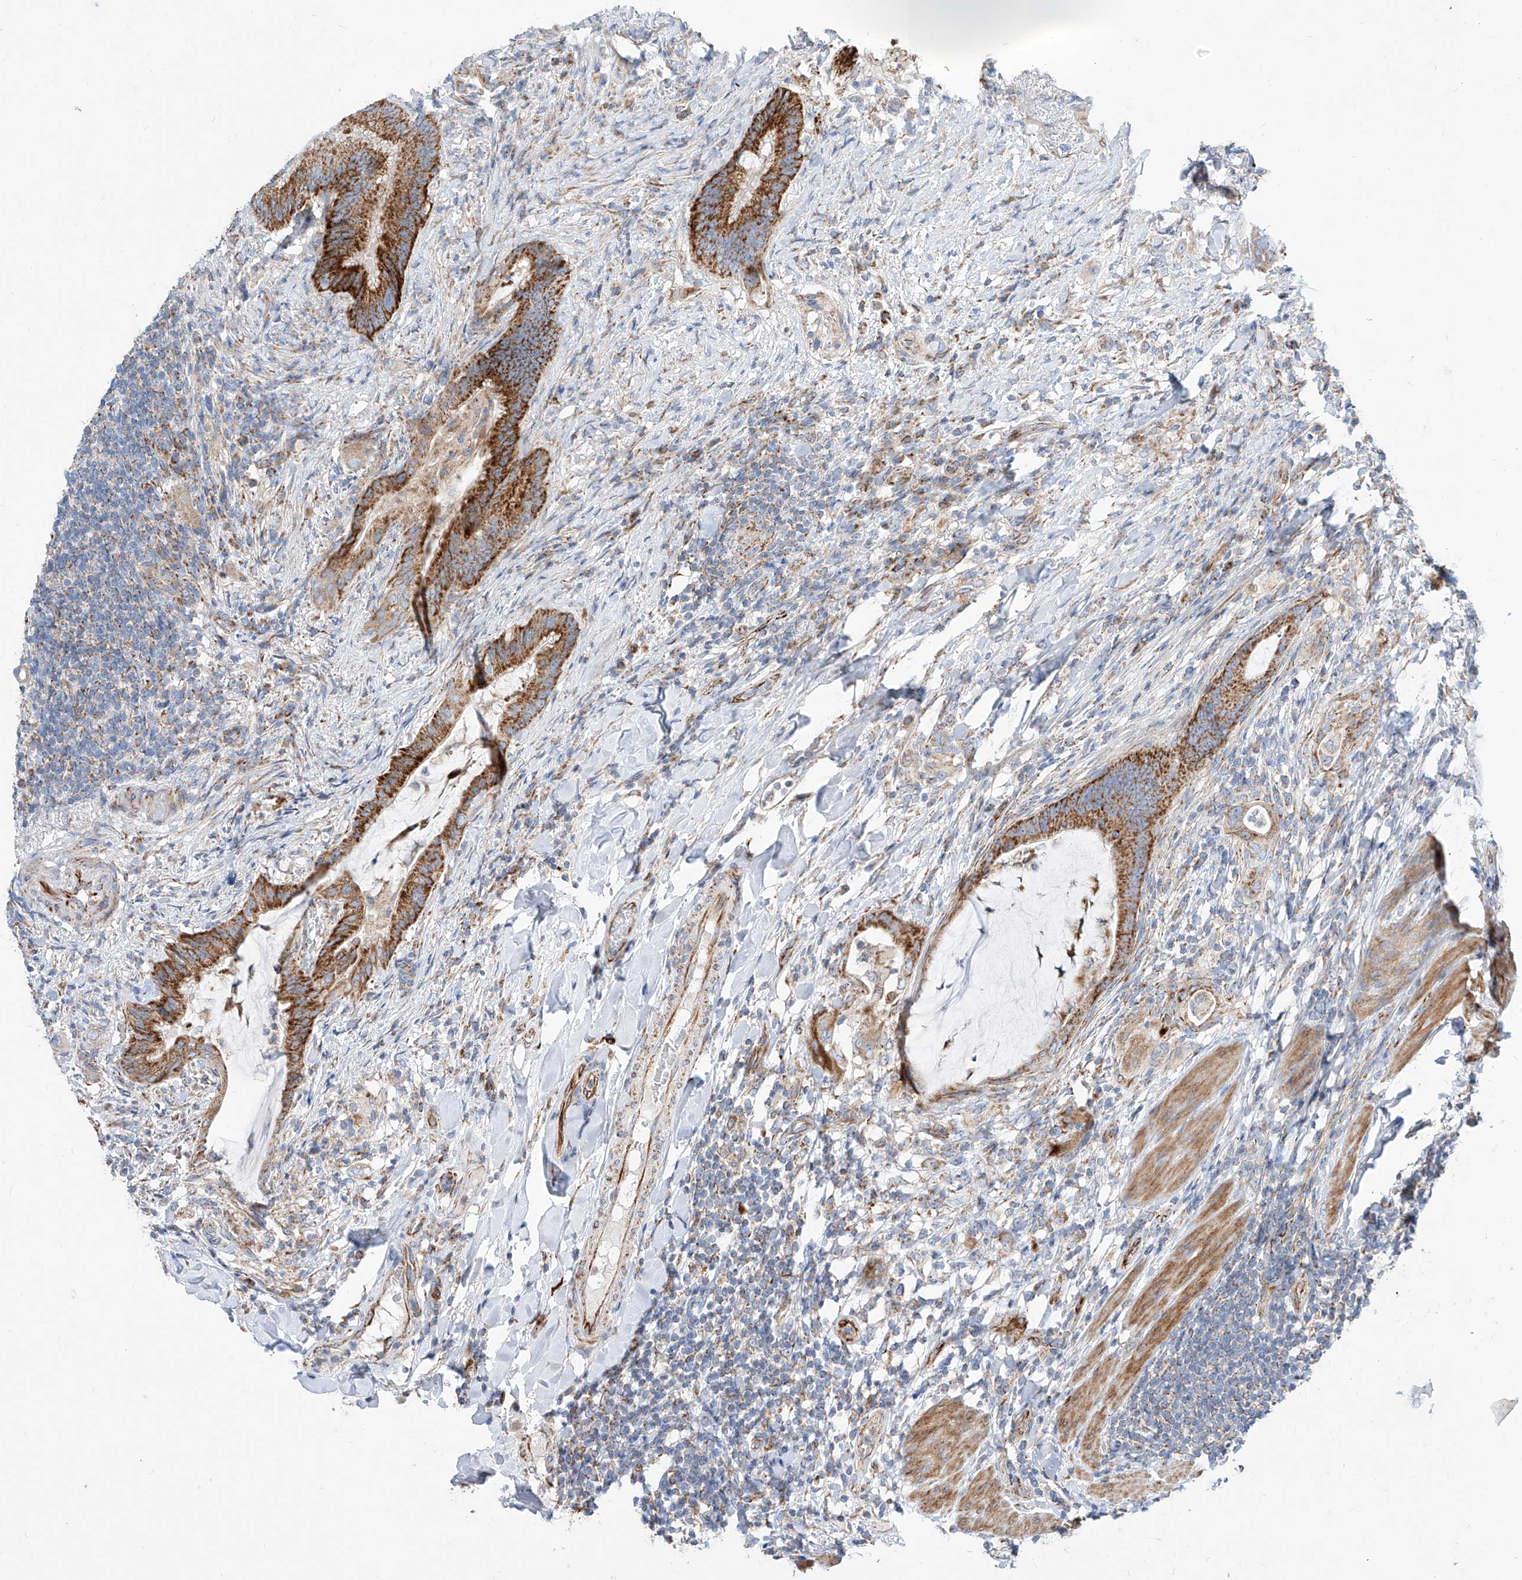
{"staining": {"intensity": "strong", "quantity": "25%-75%", "location": "cytoplasmic/membranous"}, "tissue": "colorectal cancer", "cell_type": "Tumor cells", "image_type": "cancer", "snomed": [{"axis": "morphology", "description": "Adenocarcinoma, NOS"}, {"axis": "topography", "description": "Colon"}], "caption": "Protein expression analysis of human colorectal cancer reveals strong cytoplasmic/membranous positivity in about 25%-75% of tumor cells.", "gene": "CST9", "patient": {"sex": "female", "age": 66}}